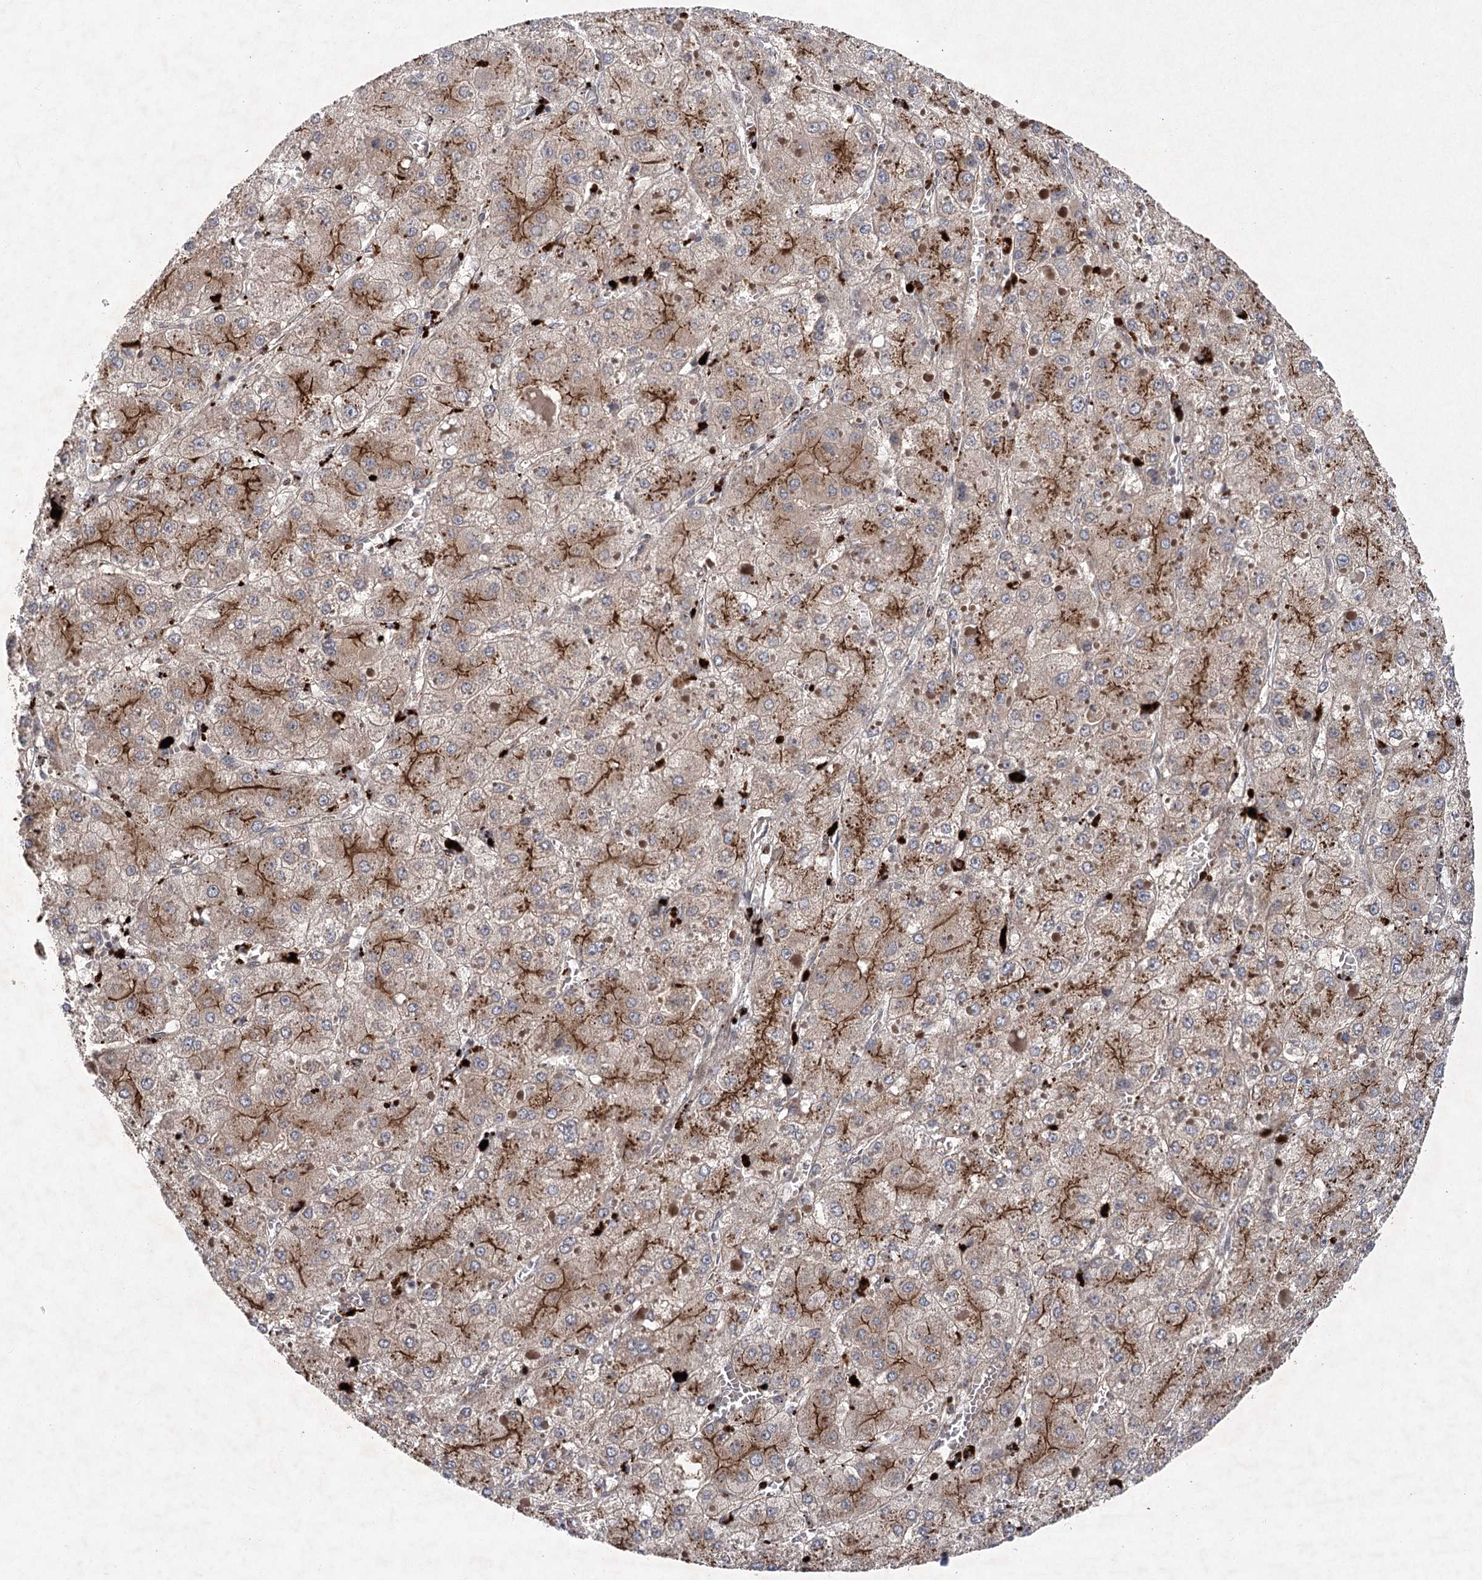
{"staining": {"intensity": "strong", "quantity": "25%-75%", "location": "cytoplasmic/membranous"}, "tissue": "liver cancer", "cell_type": "Tumor cells", "image_type": "cancer", "snomed": [{"axis": "morphology", "description": "Carcinoma, Hepatocellular, NOS"}, {"axis": "topography", "description": "Liver"}], "caption": "Tumor cells reveal strong cytoplasmic/membranous expression in approximately 25%-75% of cells in hepatocellular carcinoma (liver). (DAB IHC with brightfield microscopy, high magnification).", "gene": "METTL24", "patient": {"sex": "female", "age": 73}}